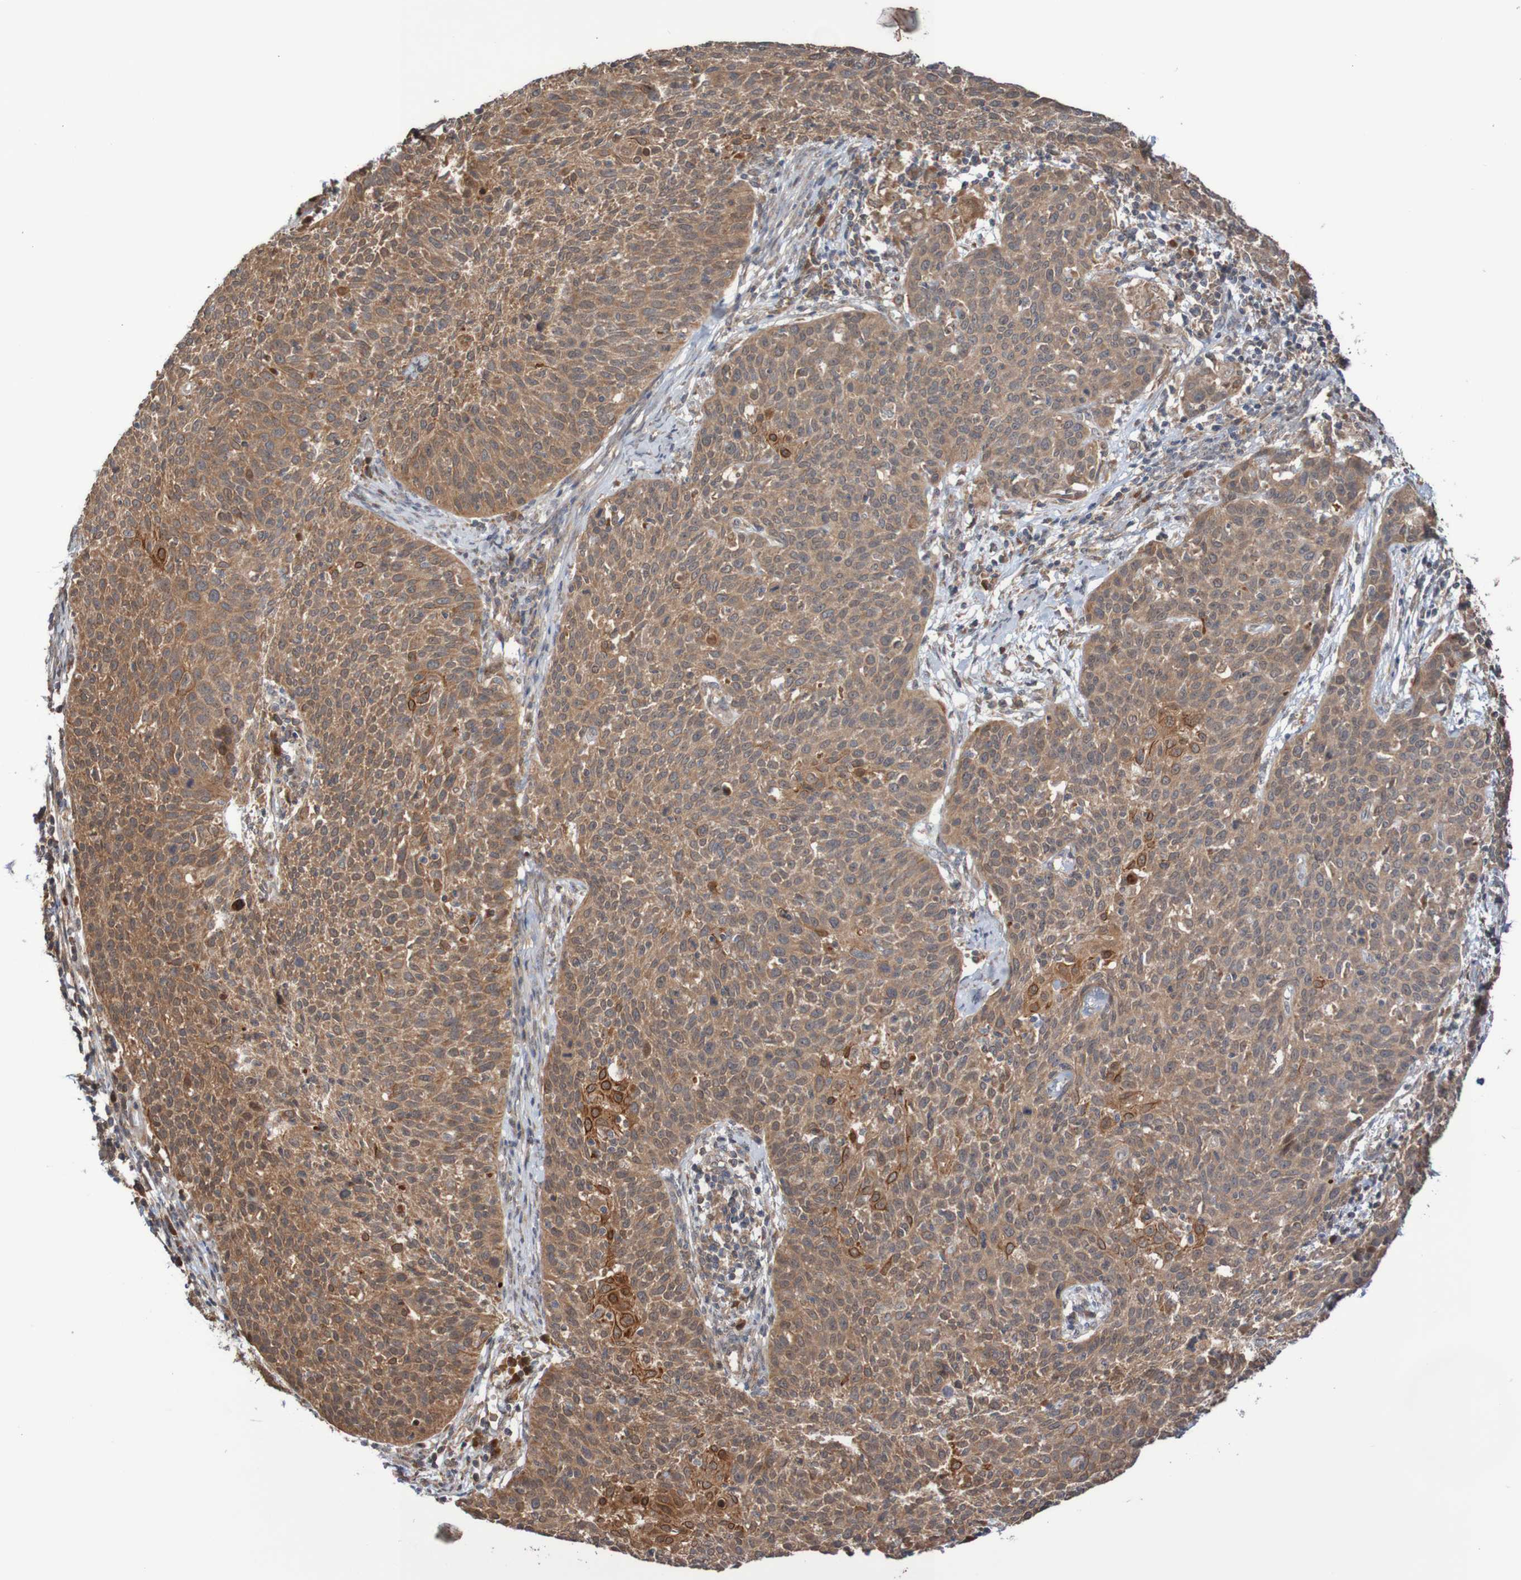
{"staining": {"intensity": "moderate", "quantity": ">75%", "location": "cytoplasmic/membranous"}, "tissue": "cervical cancer", "cell_type": "Tumor cells", "image_type": "cancer", "snomed": [{"axis": "morphology", "description": "Squamous cell carcinoma, NOS"}, {"axis": "topography", "description": "Cervix"}], "caption": "Tumor cells demonstrate medium levels of moderate cytoplasmic/membranous staining in approximately >75% of cells in cervical cancer (squamous cell carcinoma). The staining is performed using DAB brown chromogen to label protein expression. The nuclei are counter-stained blue using hematoxylin.", "gene": "PHPT1", "patient": {"sex": "female", "age": 38}}